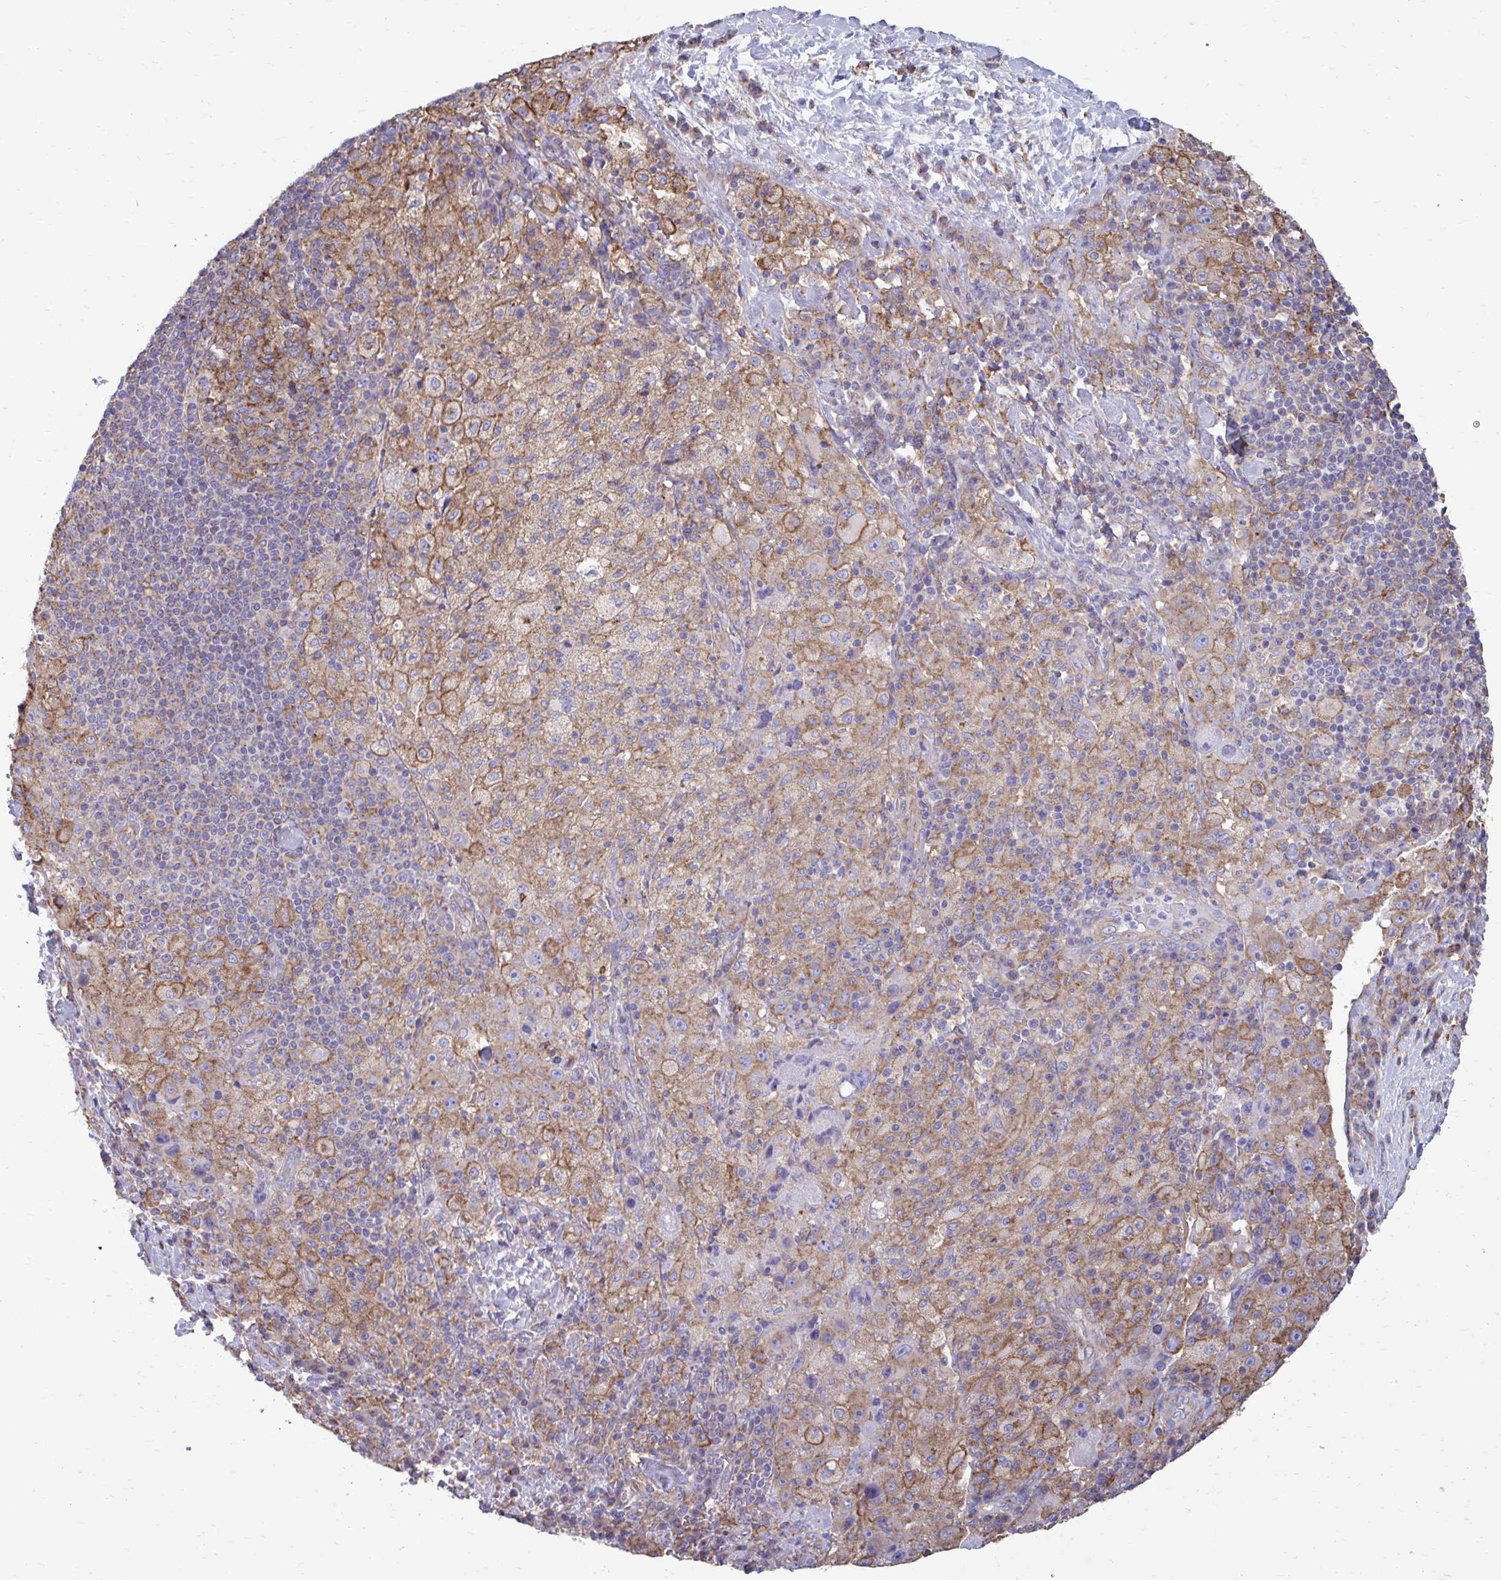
{"staining": {"intensity": "moderate", "quantity": "25%-75%", "location": "cytoplasmic/membranous"}, "tissue": "melanoma", "cell_type": "Tumor cells", "image_type": "cancer", "snomed": [{"axis": "morphology", "description": "Malignant melanoma, Metastatic site"}, {"axis": "topography", "description": "Lymph node"}], "caption": "Human melanoma stained with a brown dye reveals moderate cytoplasmic/membranous positive positivity in approximately 25%-75% of tumor cells.", "gene": "CLTA", "patient": {"sex": "male", "age": 62}}